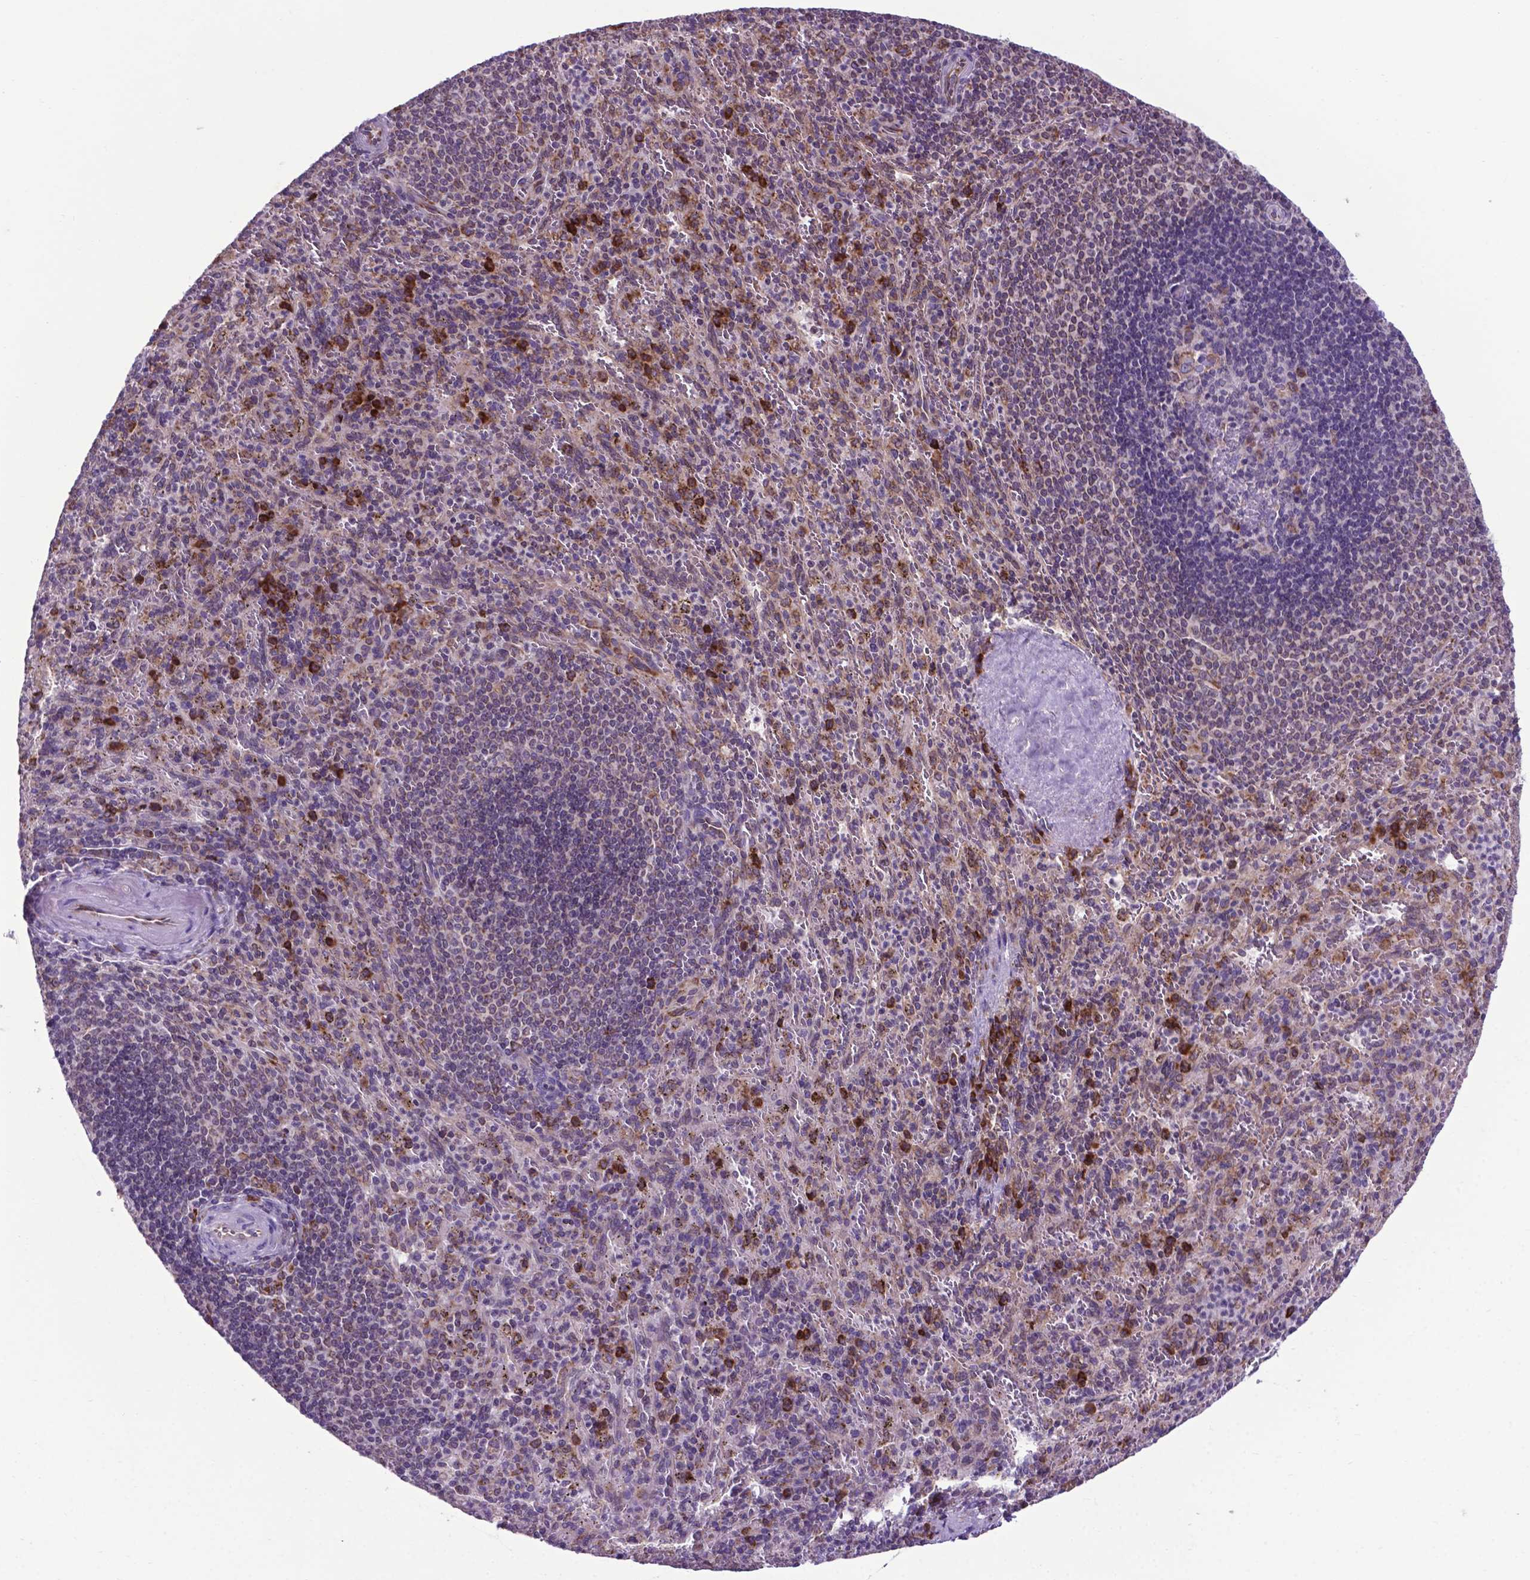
{"staining": {"intensity": "strong", "quantity": "<25%", "location": "cytoplasmic/membranous"}, "tissue": "spleen", "cell_type": "Cells in red pulp", "image_type": "normal", "snomed": [{"axis": "morphology", "description": "Normal tissue, NOS"}, {"axis": "topography", "description": "Spleen"}], "caption": "This photomicrograph demonstrates immunohistochemistry staining of benign spleen, with medium strong cytoplasmic/membranous expression in about <25% of cells in red pulp.", "gene": "ENSG00000269590", "patient": {"sex": "male", "age": 57}}